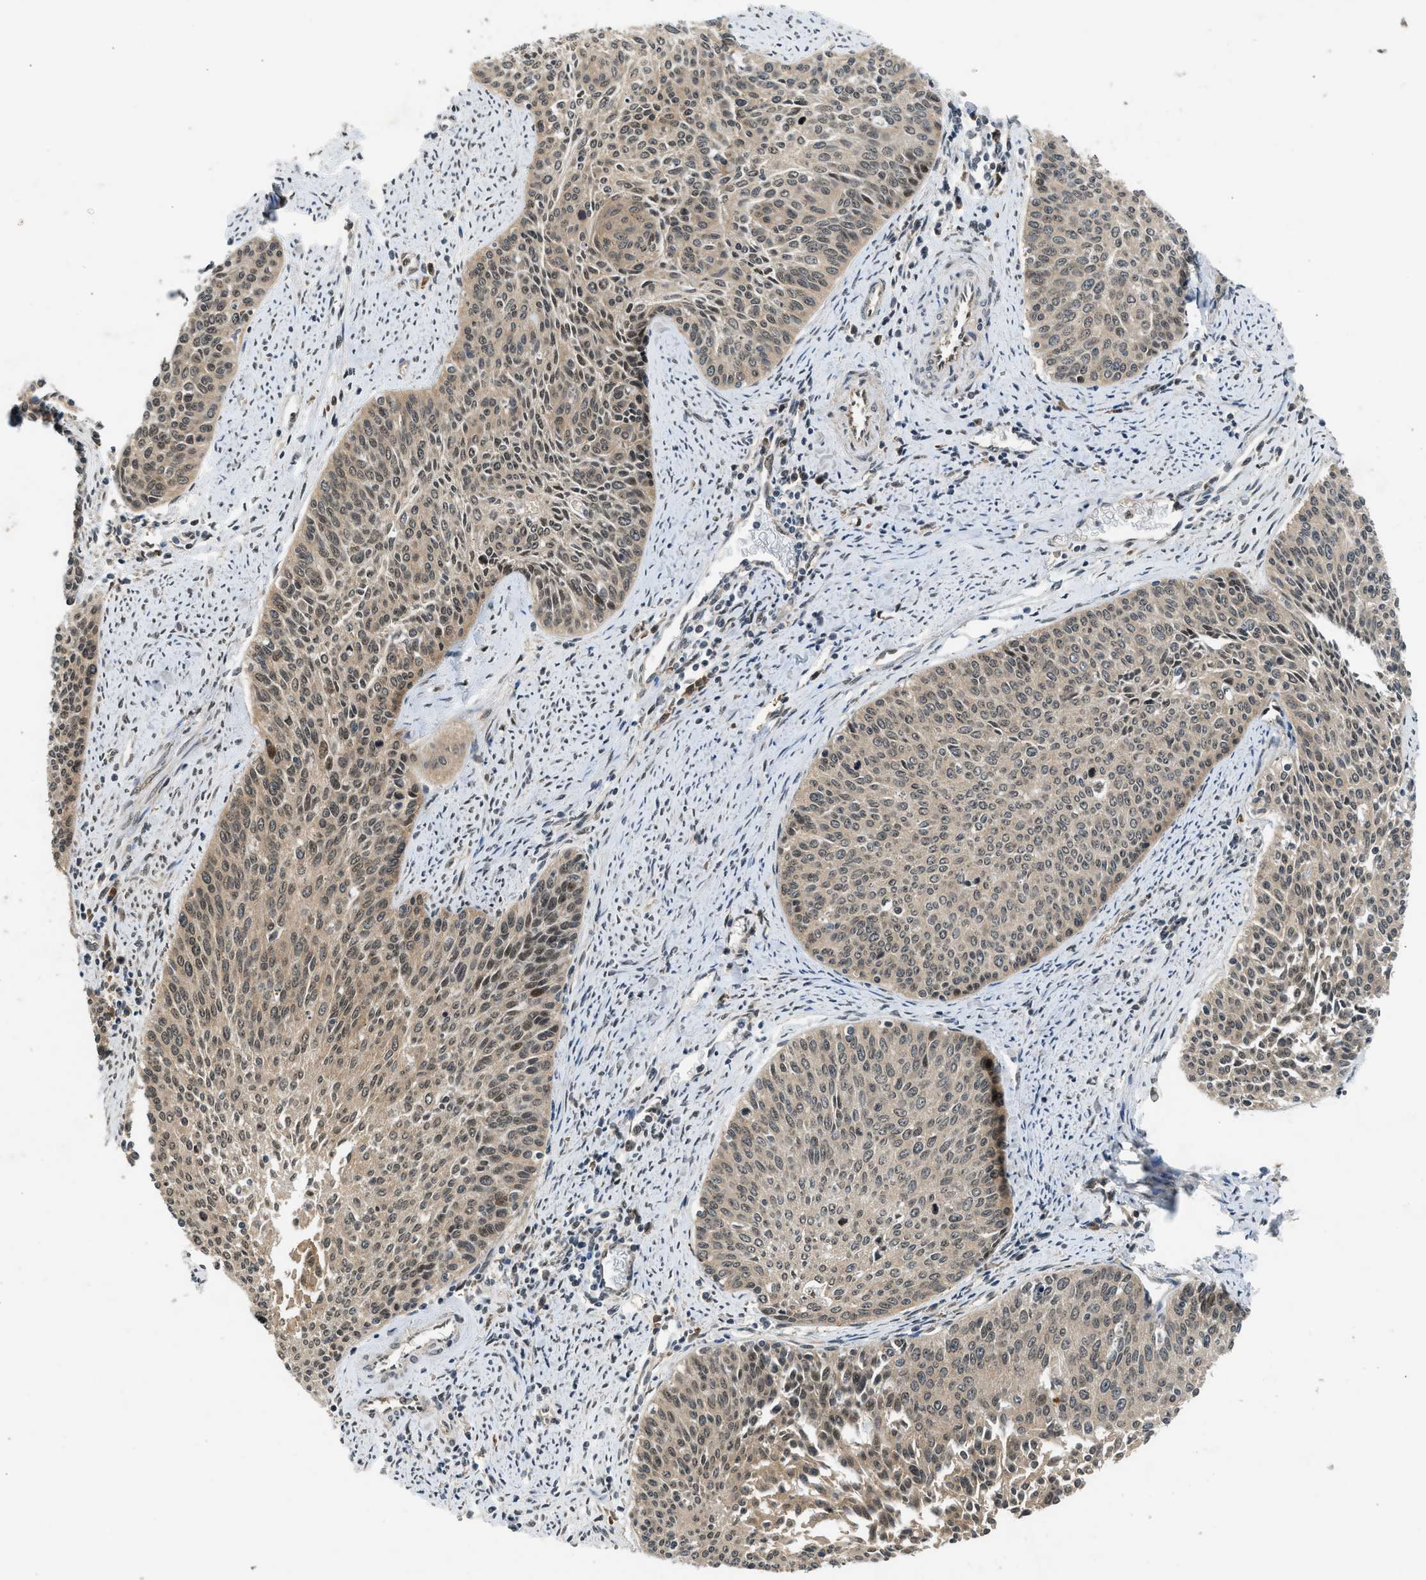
{"staining": {"intensity": "weak", "quantity": ">75%", "location": "cytoplasmic/membranous,nuclear"}, "tissue": "cervical cancer", "cell_type": "Tumor cells", "image_type": "cancer", "snomed": [{"axis": "morphology", "description": "Squamous cell carcinoma, NOS"}, {"axis": "topography", "description": "Cervix"}], "caption": "A photomicrograph of cervical cancer stained for a protein displays weak cytoplasmic/membranous and nuclear brown staining in tumor cells. (DAB (3,3'-diaminobenzidine) IHC, brown staining for protein, blue staining for nuclei).", "gene": "TXNL1", "patient": {"sex": "female", "age": 55}}